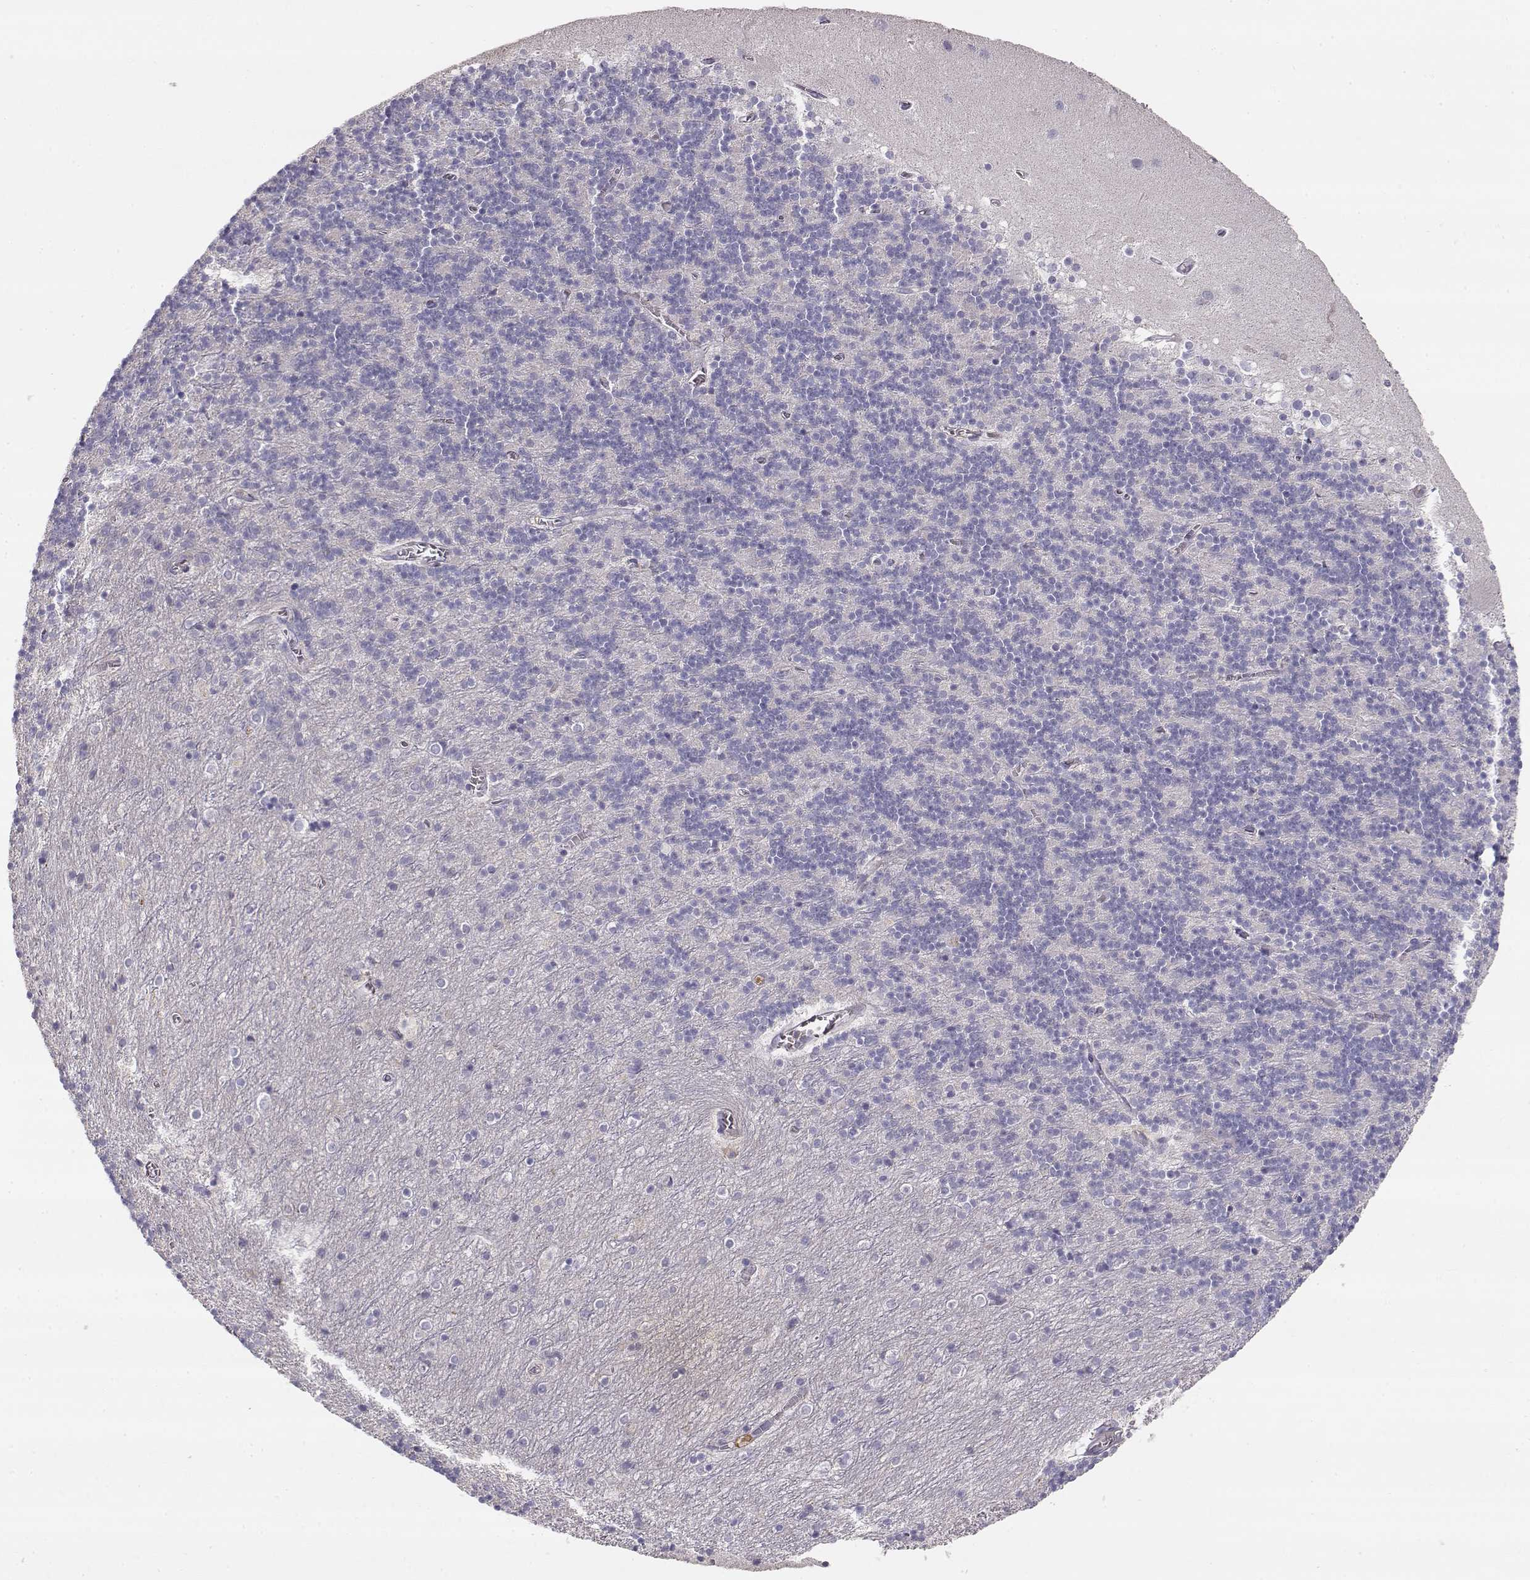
{"staining": {"intensity": "negative", "quantity": "none", "location": "none"}, "tissue": "cerebellum", "cell_type": "Cells in granular layer", "image_type": "normal", "snomed": [{"axis": "morphology", "description": "Normal tissue, NOS"}, {"axis": "topography", "description": "Cerebellum"}], "caption": "This histopathology image is of unremarkable cerebellum stained with immunohistochemistry (IHC) to label a protein in brown with the nuclei are counter-stained blue. There is no expression in cells in granular layer. Nuclei are stained in blue.", "gene": "VAV1", "patient": {"sex": "male", "age": 70}}